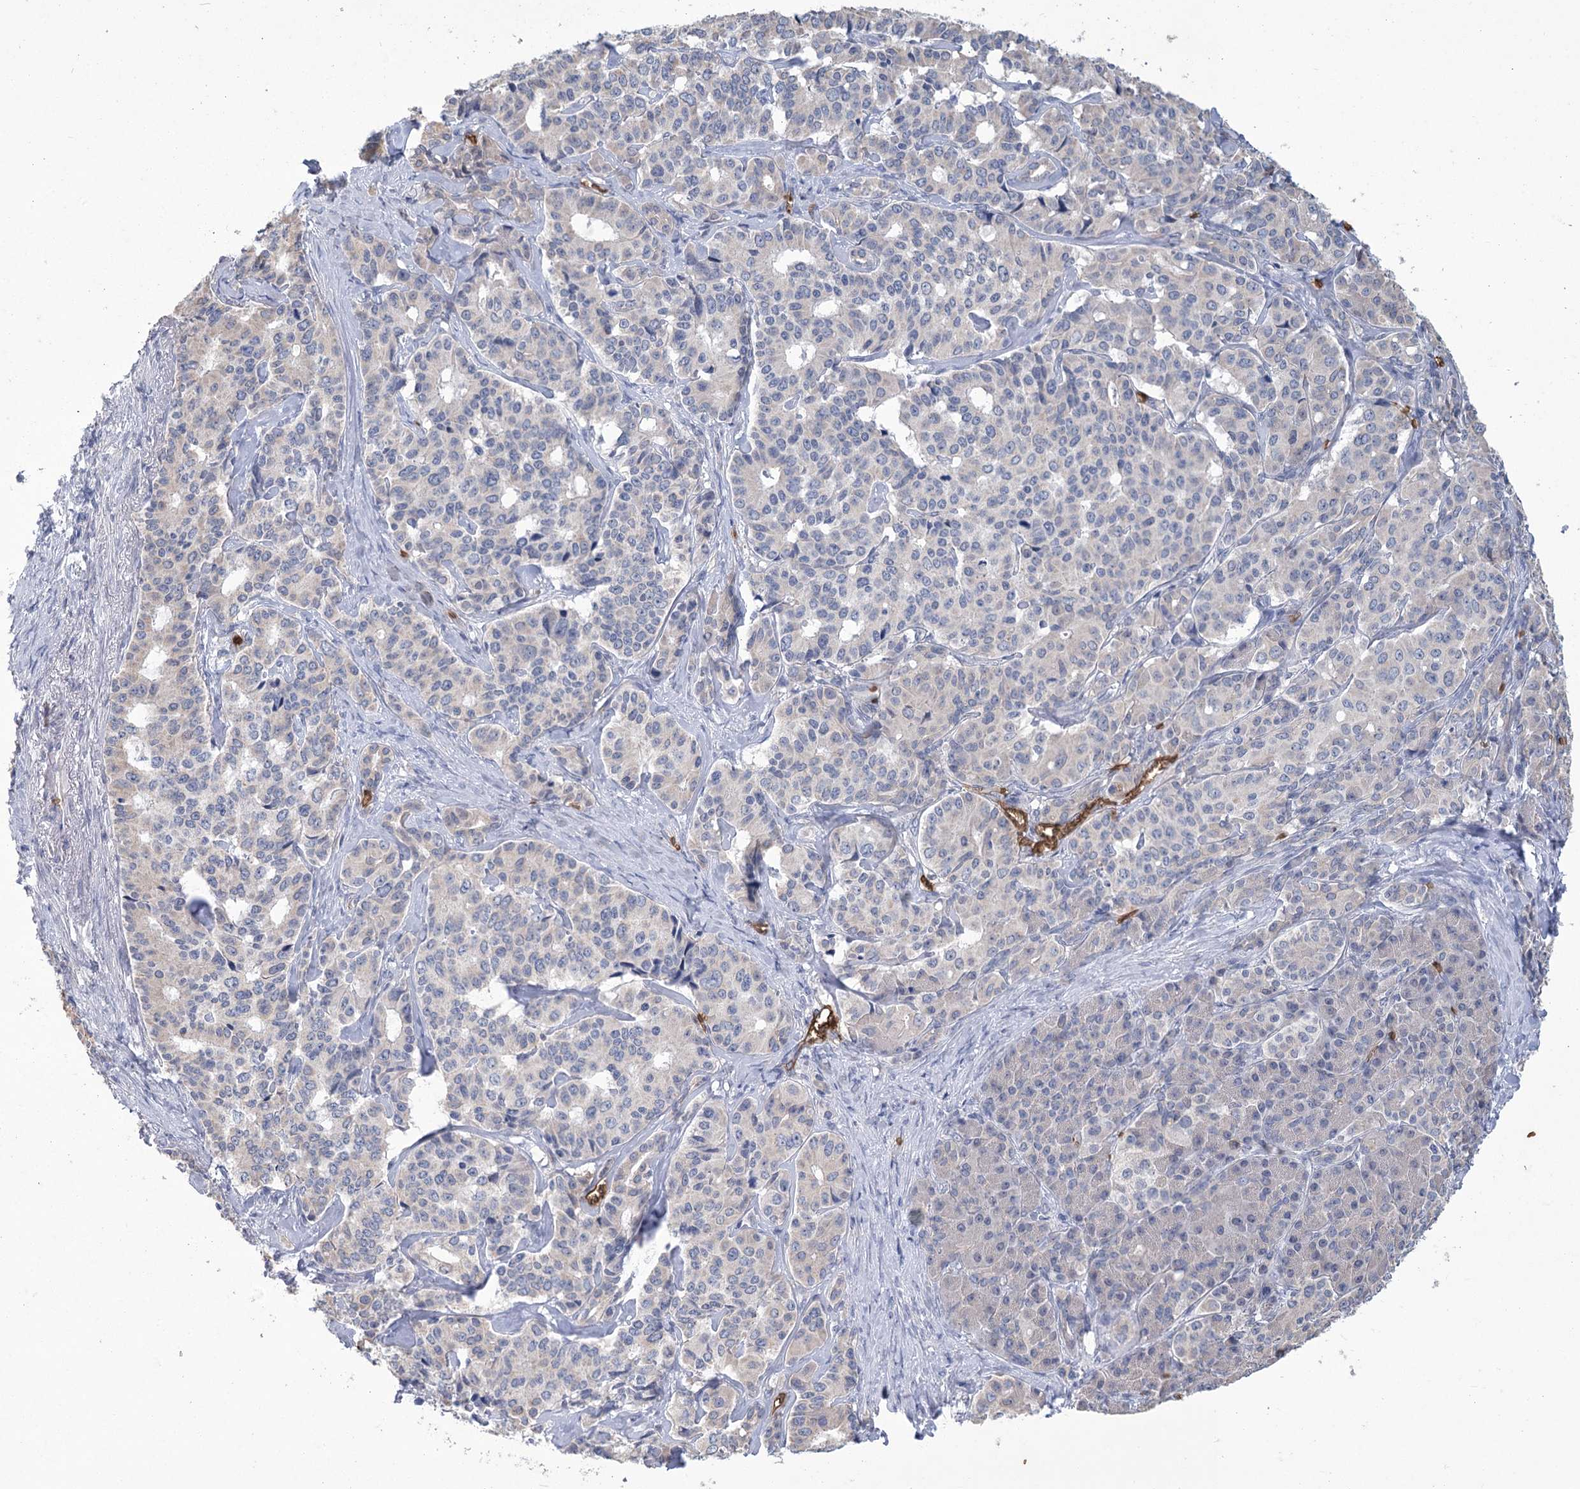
{"staining": {"intensity": "negative", "quantity": "none", "location": "none"}, "tissue": "pancreatic cancer", "cell_type": "Tumor cells", "image_type": "cancer", "snomed": [{"axis": "morphology", "description": "Adenocarcinoma, NOS"}, {"axis": "topography", "description": "Pancreas"}], "caption": "Human adenocarcinoma (pancreatic) stained for a protein using IHC reveals no positivity in tumor cells.", "gene": "HBA1", "patient": {"sex": "female", "age": 74}}